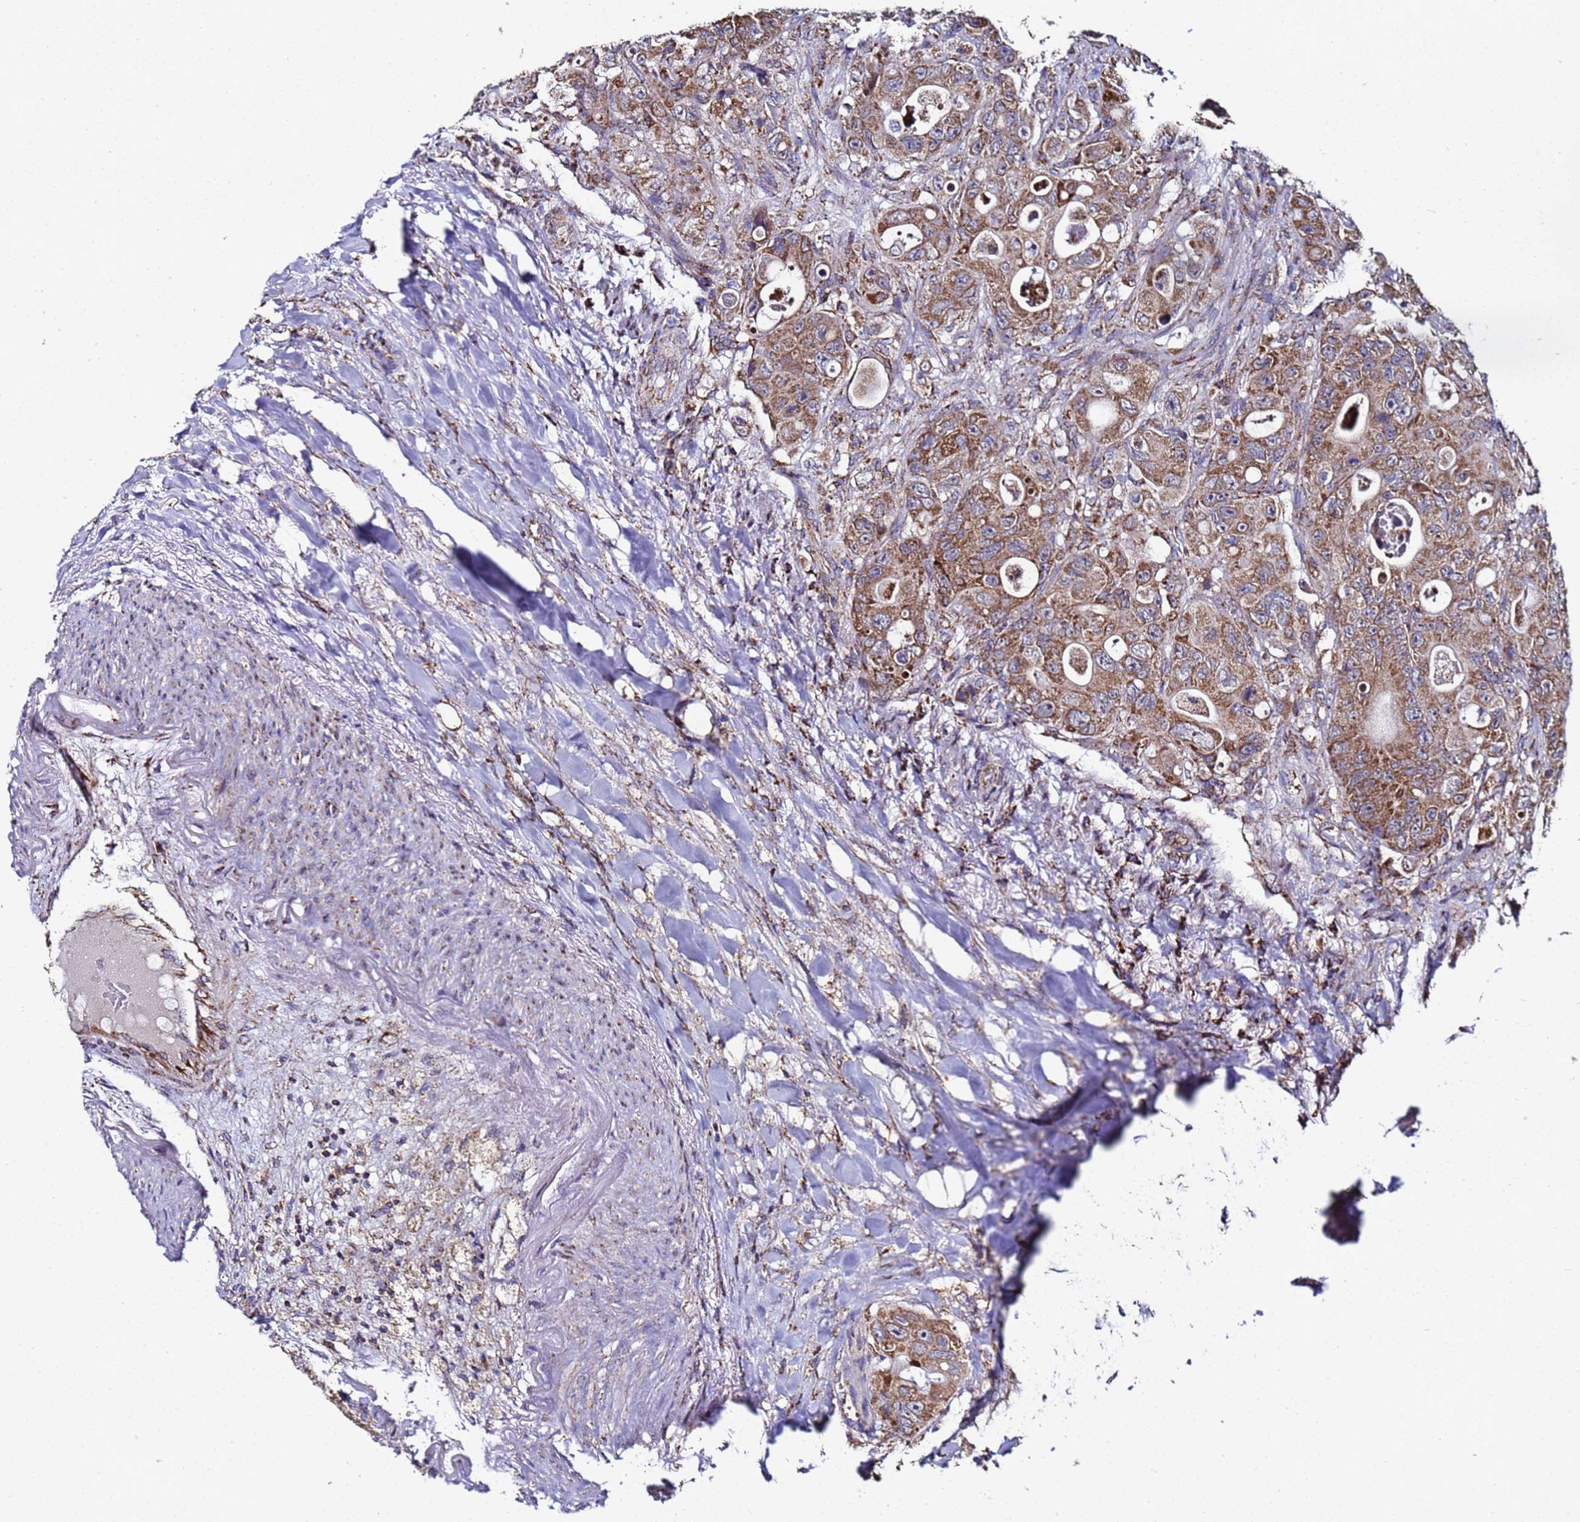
{"staining": {"intensity": "strong", "quantity": ">75%", "location": "cytoplasmic/membranous"}, "tissue": "colorectal cancer", "cell_type": "Tumor cells", "image_type": "cancer", "snomed": [{"axis": "morphology", "description": "Adenocarcinoma, NOS"}, {"axis": "topography", "description": "Colon"}], "caption": "Human colorectal adenocarcinoma stained with a protein marker reveals strong staining in tumor cells.", "gene": "MRPS12", "patient": {"sex": "female", "age": 46}}